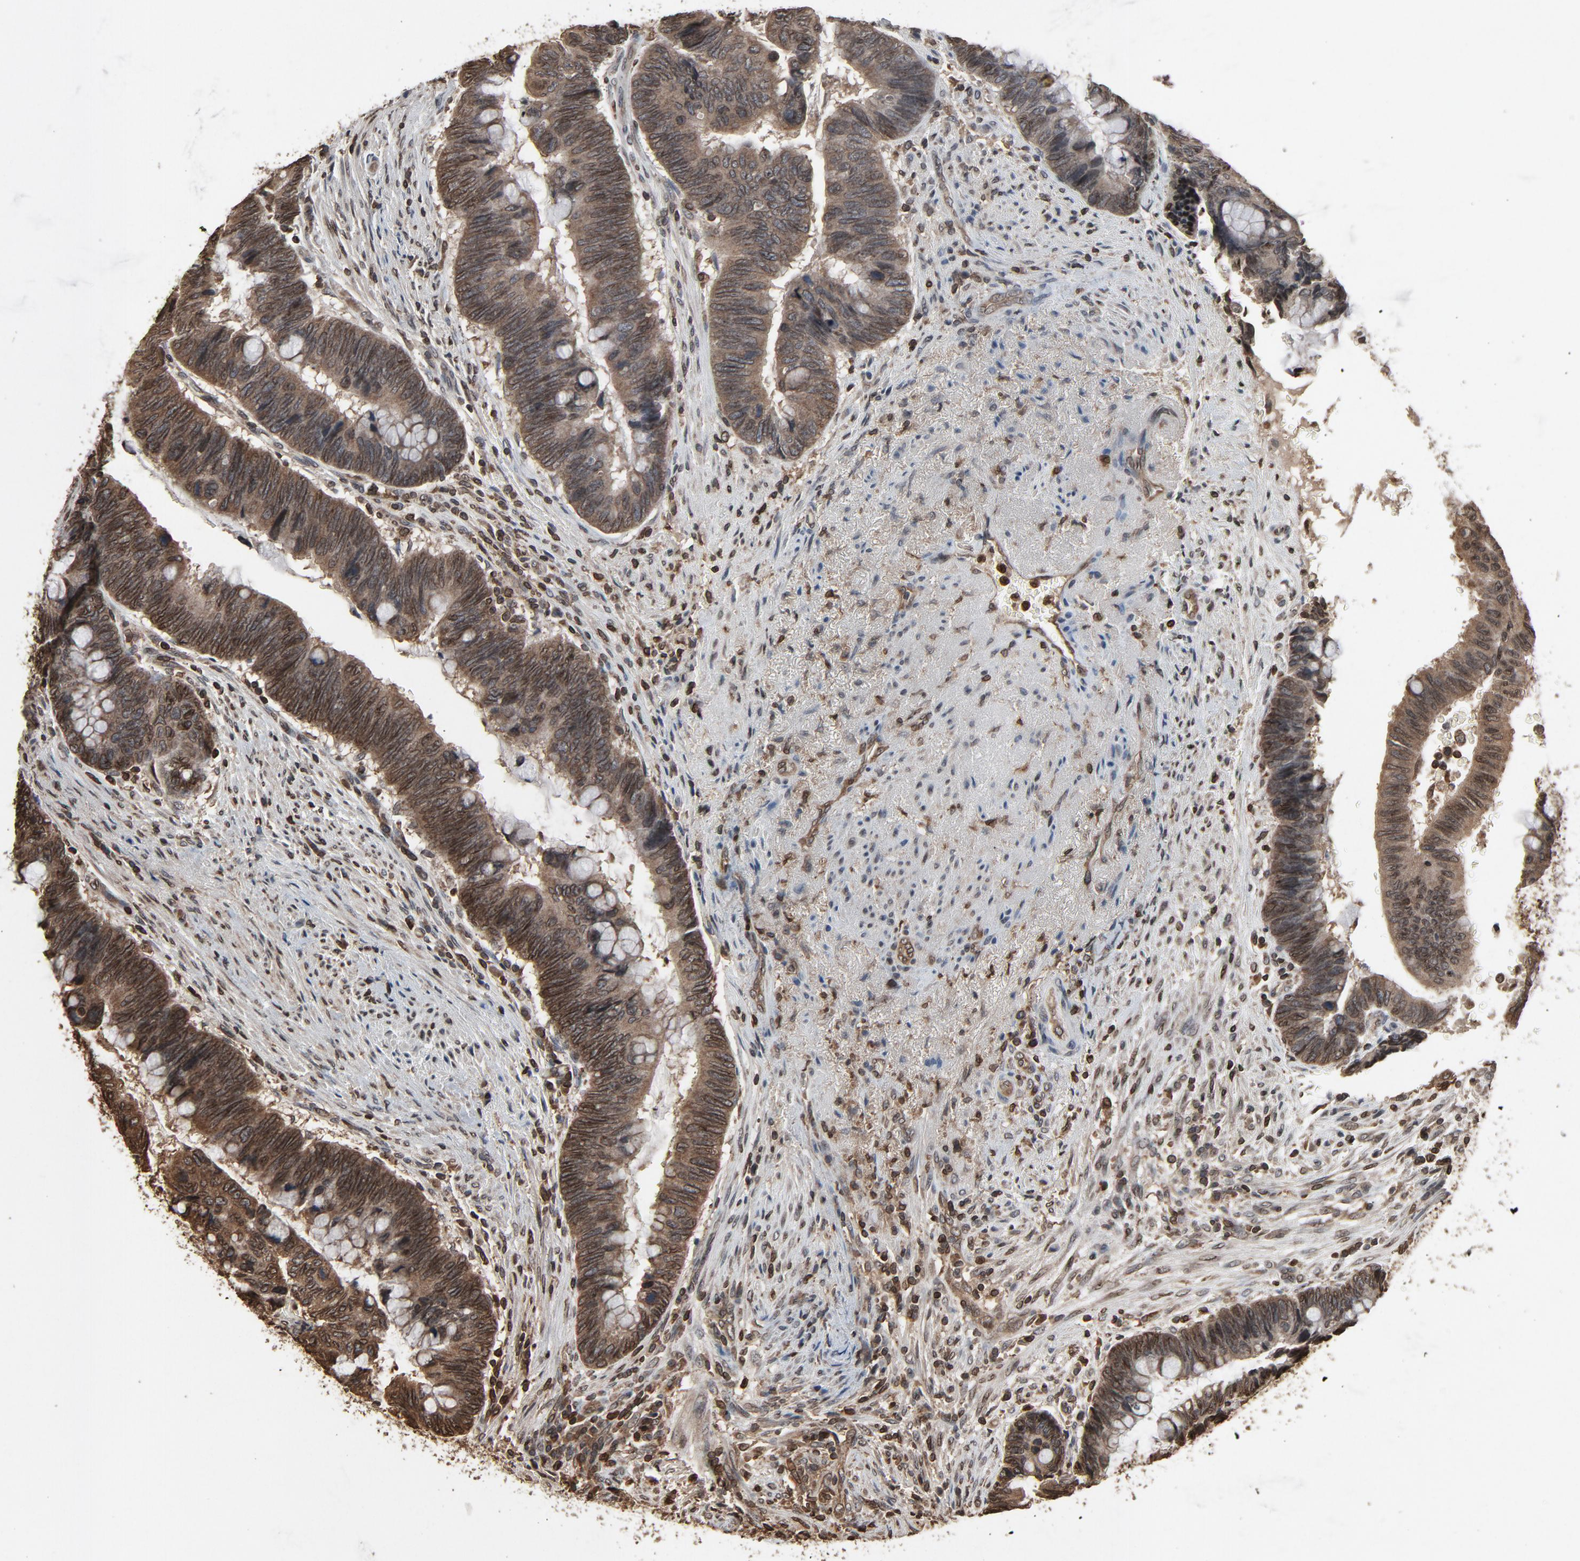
{"staining": {"intensity": "weak", "quantity": ">75%", "location": "cytoplasmic/membranous,nuclear"}, "tissue": "colorectal cancer", "cell_type": "Tumor cells", "image_type": "cancer", "snomed": [{"axis": "morphology", "description": "Normal tissue, NOS"}, {"axis": "morphology", "description": "Adenocarcinoma, NOS"}, {"axis": "topography", "description": "Rectum"}], "caption": "Colorectal cancer (adenocarcinoma) was stained to show a protein in brown. There is low levels of weak cytoplasmic/membranous and nuclear expression in approximately >75% of tumor cells. (Stains: DAB (3,3'-diaminobenzidine) in brown, nuclei in blue, Microscopy: brightfield microscopy at high magnification).", "gene": "UBE2D1", "patient": {"sex": "male", "age": 92}}